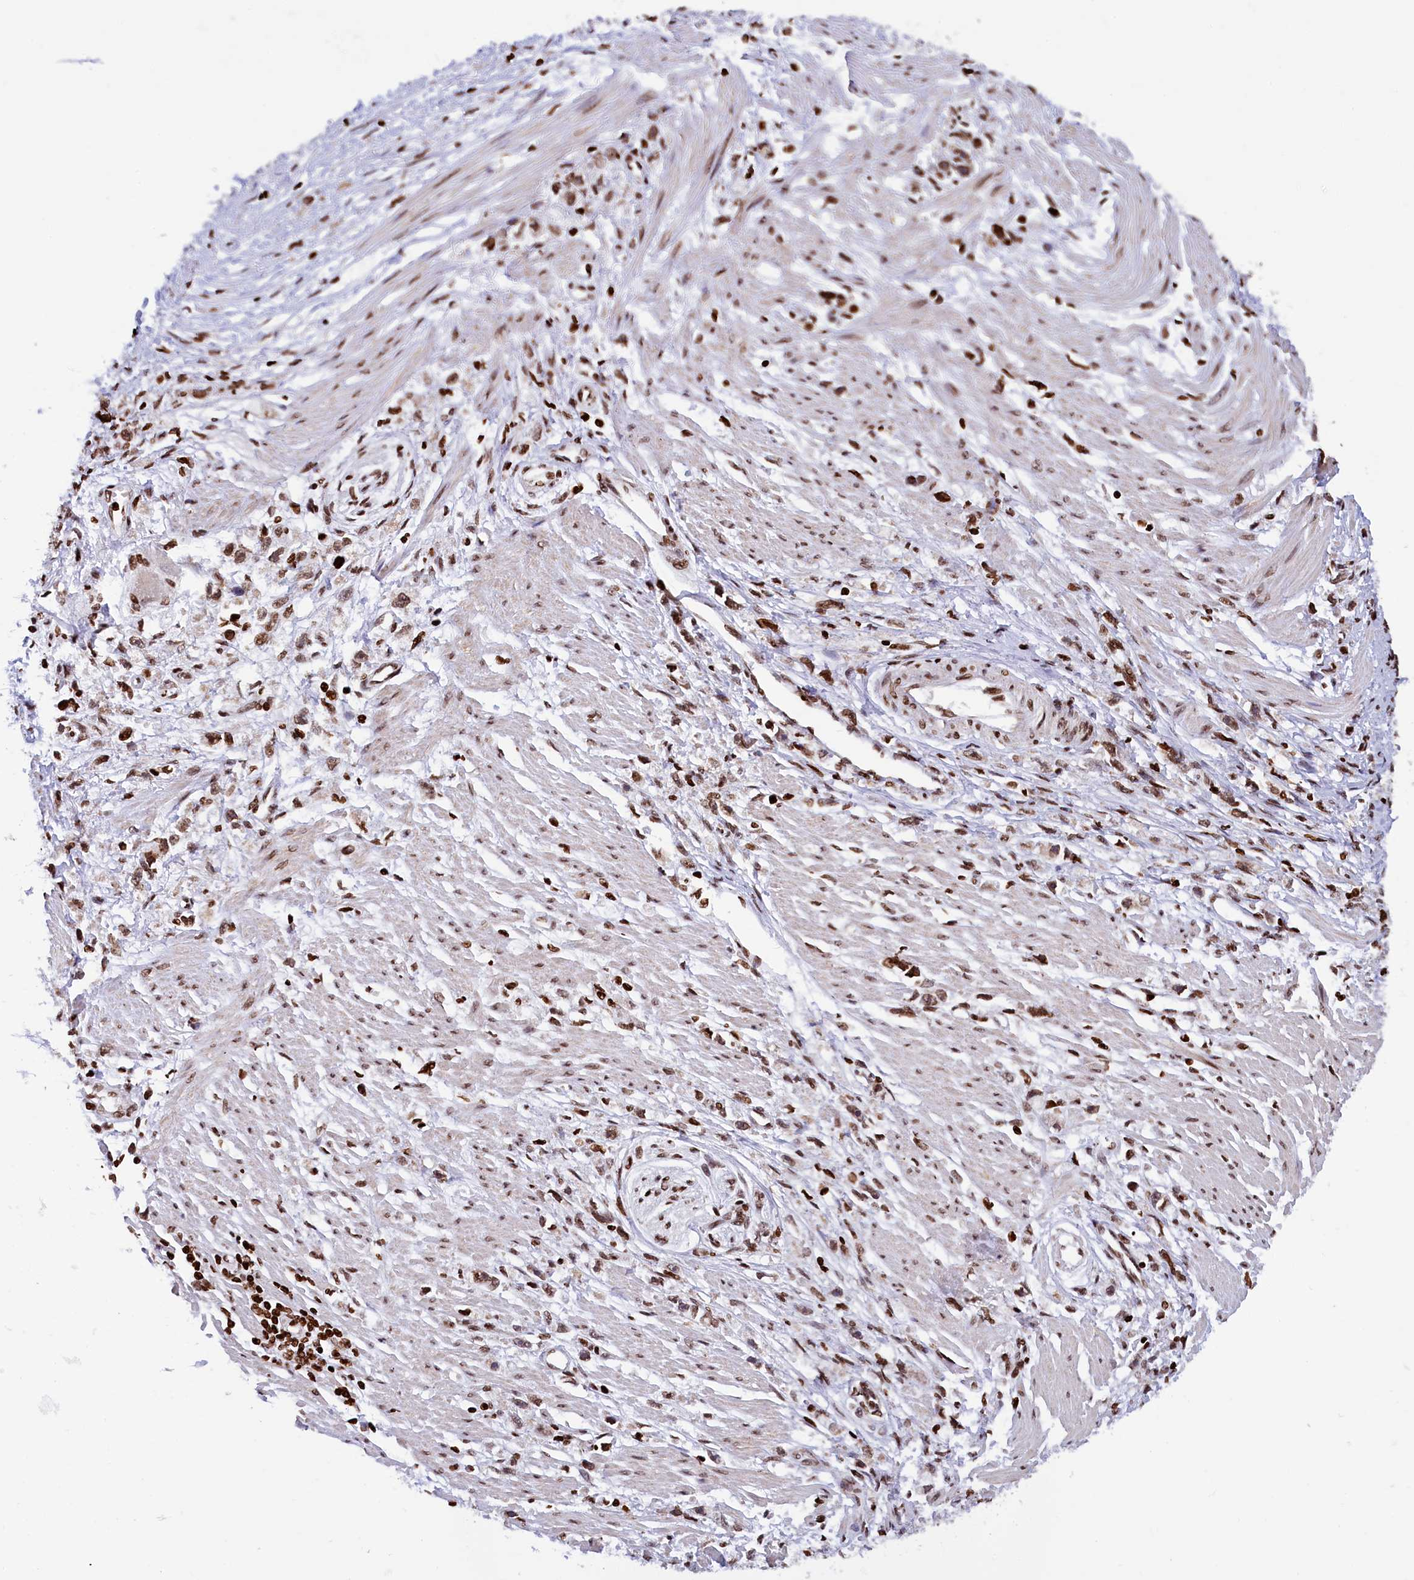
{"staining": {"intensity": "moderate", "quantity": ">75%", "location": "nuclear"}, "tissue": "stomach cancer", "cell_type": "Tumor cells", "image_type": "cancer", "snomed": [{"axis": "morphology", "description": "Adenocarcinoma, NOS"}, {"axis": "topography", "description": "Stomach"}], "caption": "Immunohistochemistry (IHC) (DAB (3,3'-diaminobenzidine)) staining of stomach adenocarcinoma shows moderate nuclear protein expression in approximately >75% of tumor cells.", "gene": "TIMM29", "patient": {"sex": "female", "age": 59}}